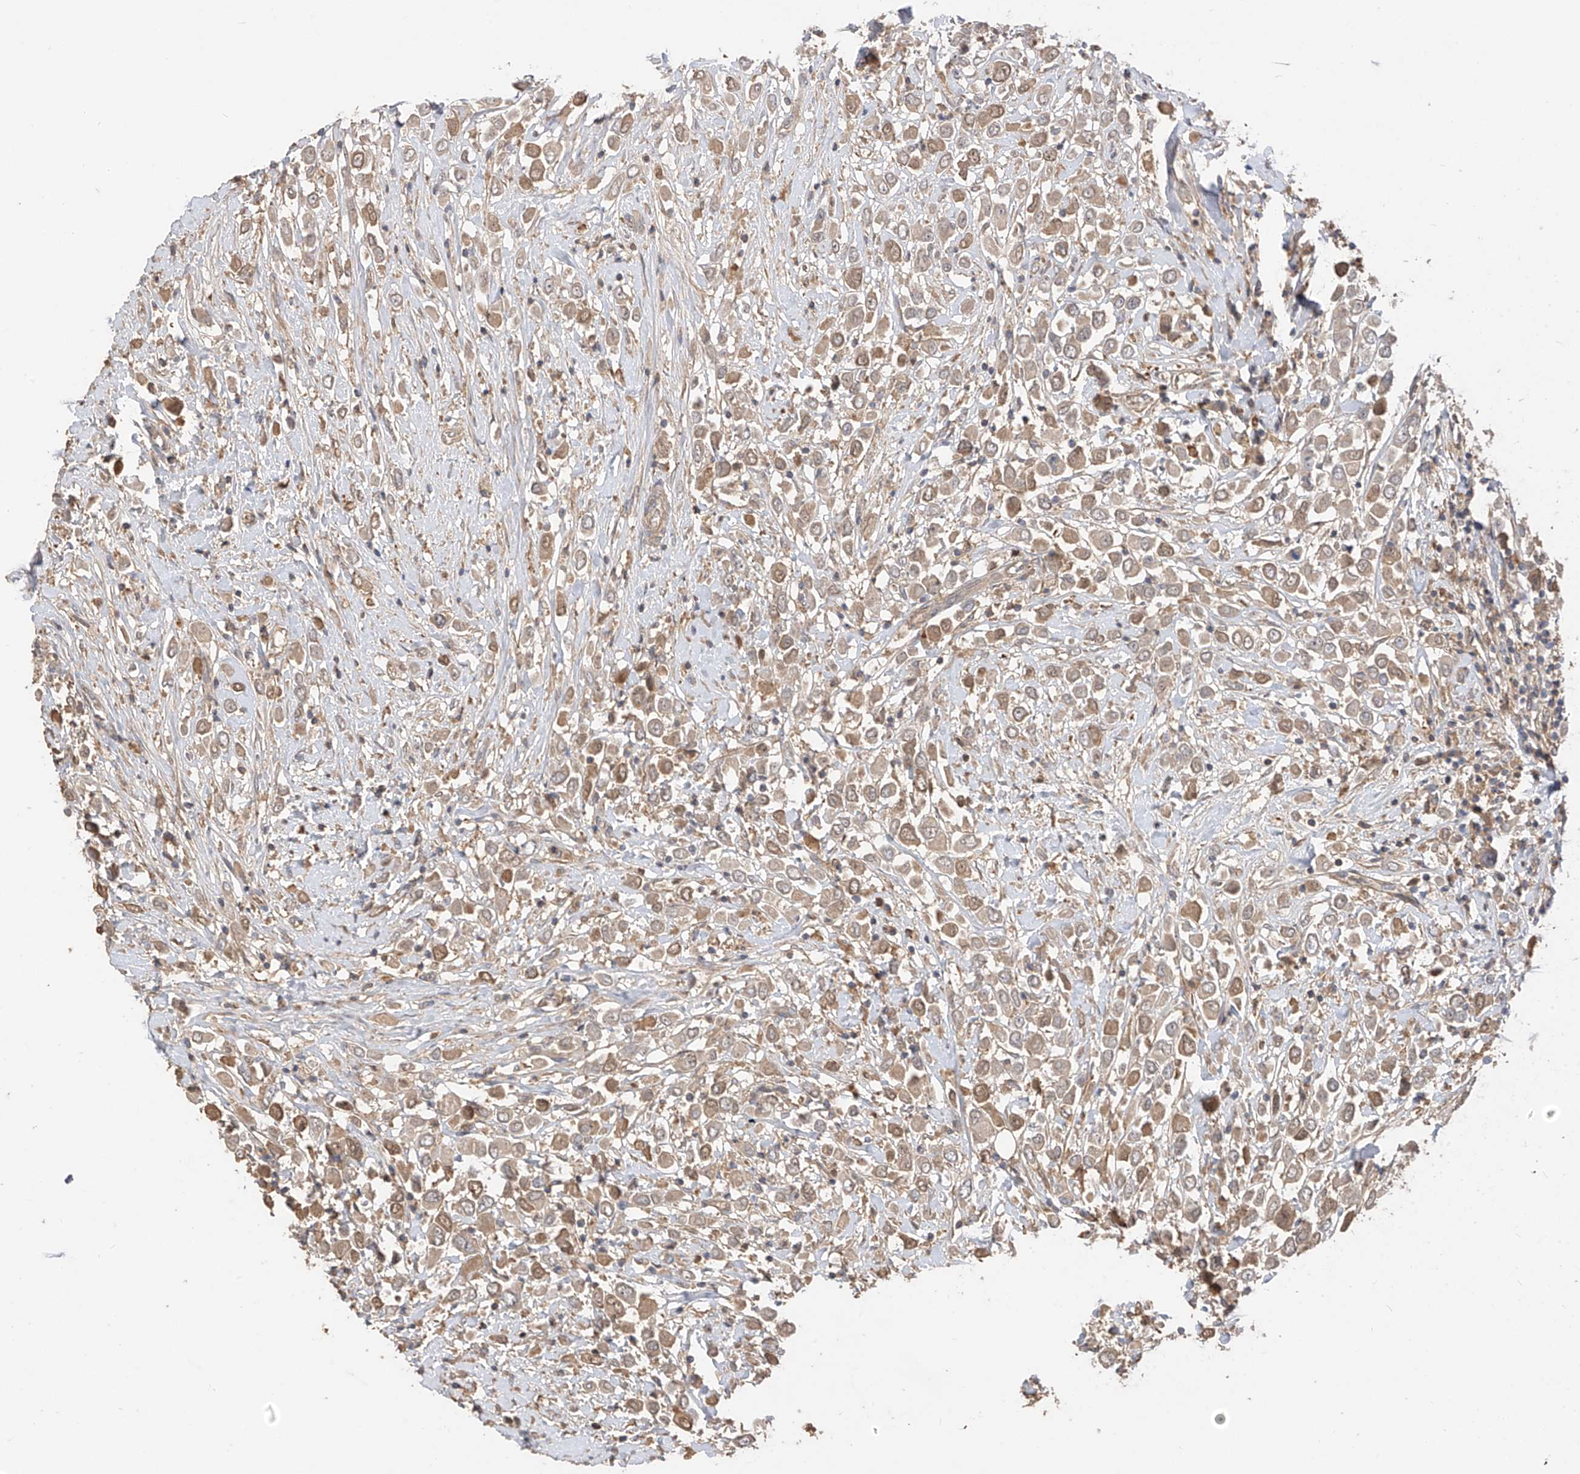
{"staining": {"intensity": "moderate", "quantity": ">75%", "location": "cytoplasmic/membranous"}, "tissue": "breast cancer", "cell_type": "Tumor cells", "image_type": "cancer", "snomed": [{"axis": "morphology", "description": "Duct carcinoma"}, {"axis": "topography", "description": "Breast"}], "caption": "DAB immunohistochemical staining of human breast cancer displays moderate cytoplasmic/membranous protein staining in approximately >75% of tumor cells. (IHC, brightfield microscopy, high magnification).", "gene": "CACNA2D4", "patient": {"sex": "female", "age": 61}}